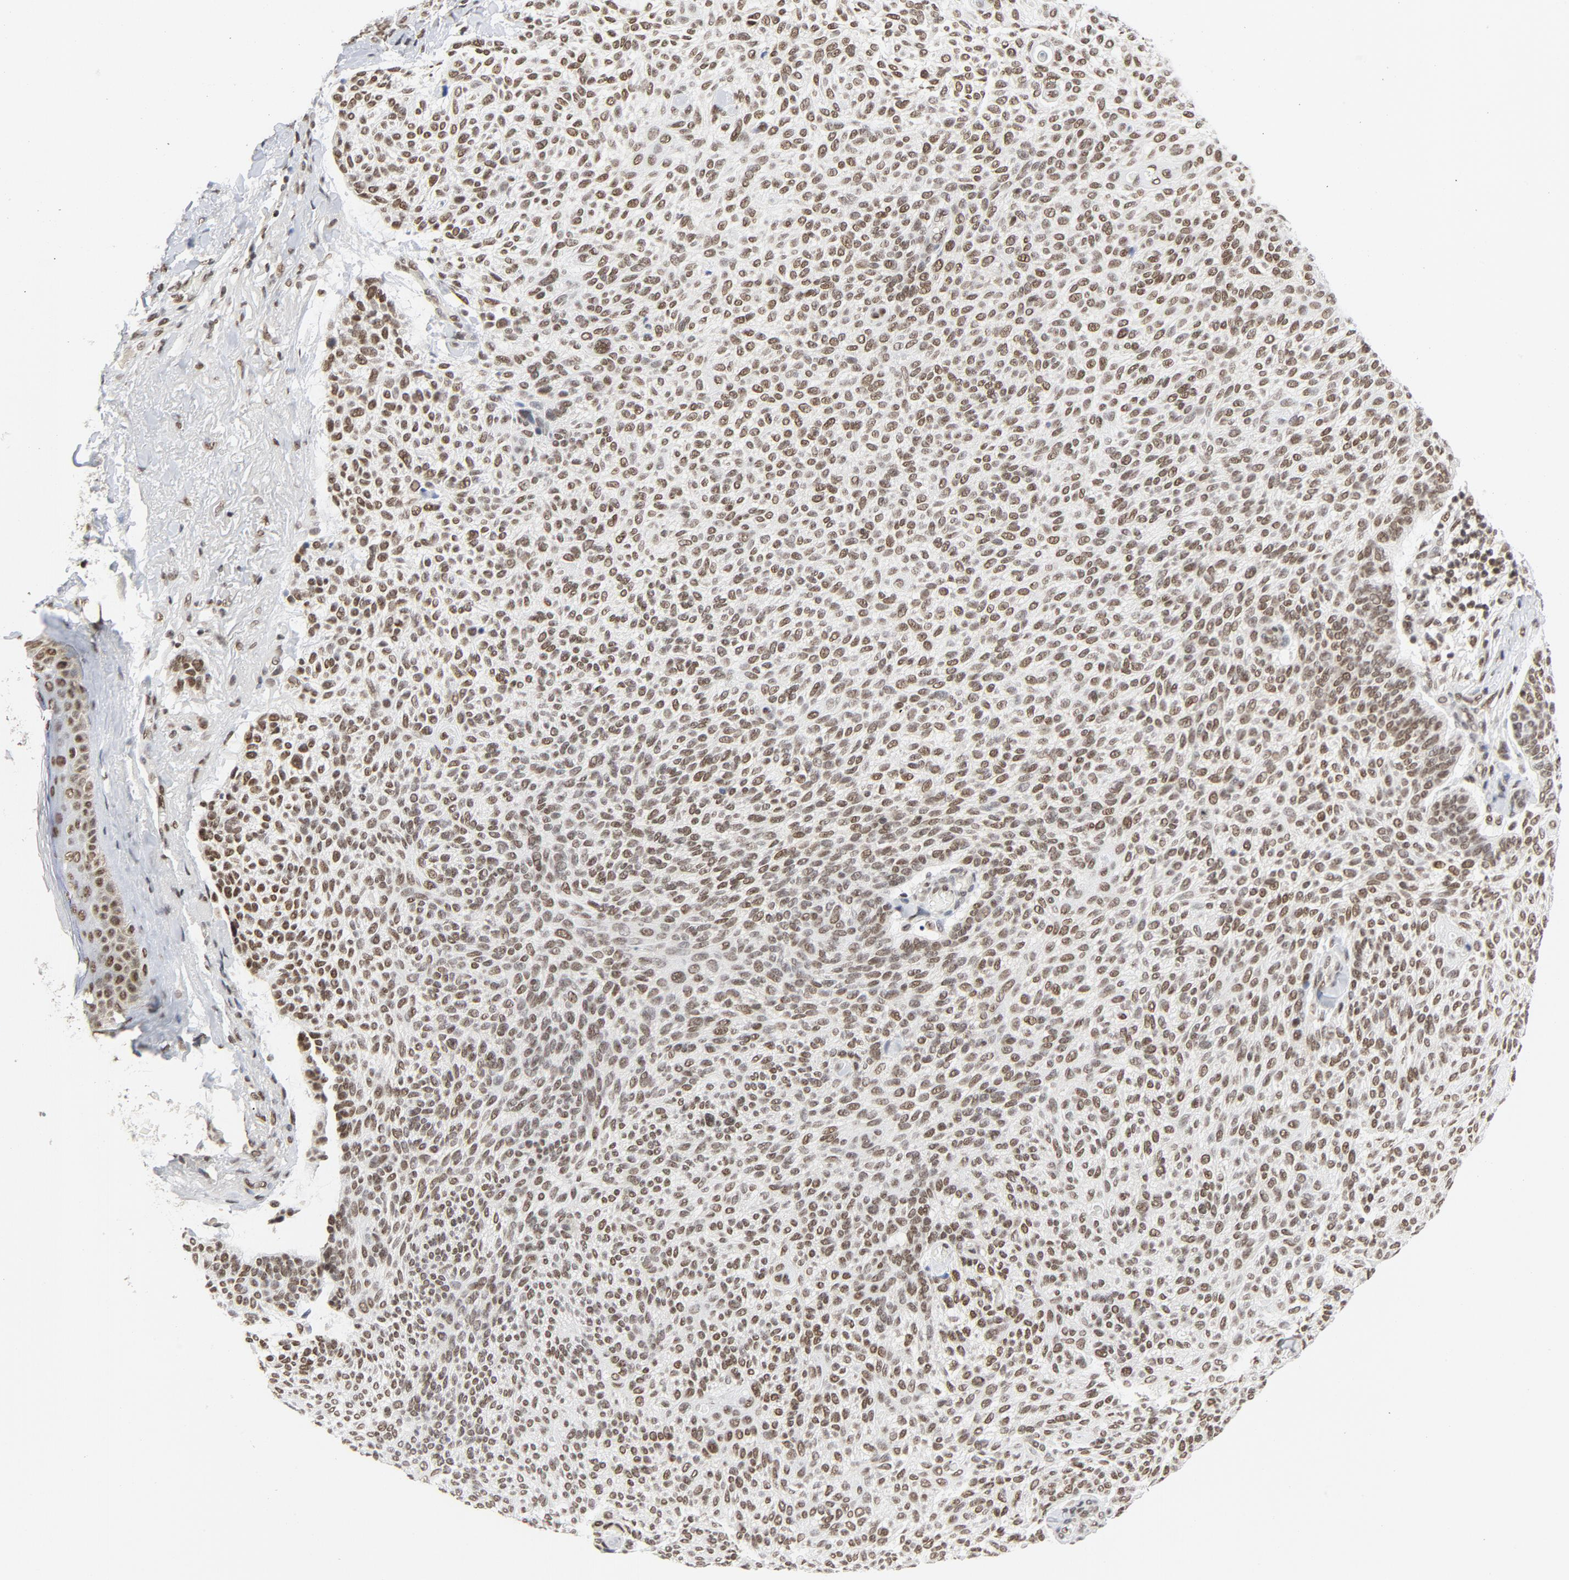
{"staining": {"intensity": "moderate", "quantity": ">75%", "location": "nuclear"}, "tissue": "skin cancer", "cell_type": "Tumor cells", "image_type": "cancer", "snomed": [{"axis": "morphology", "description": "Normal tissue, NOS"}, {"axis": "morphology", "description": "Basal cell carcinoma"}, {"axis": "topography", "description": "Skin"}], "caption": "Immunohistochemical staining of skin cancer reveals medium levels of moderate nuclear protein staining in about >75% of tumor cells. (IHC, brightfield microscopy, high magnification).", "gene": "ERCC1", "patient": {"sex": "female", "age": 70}}